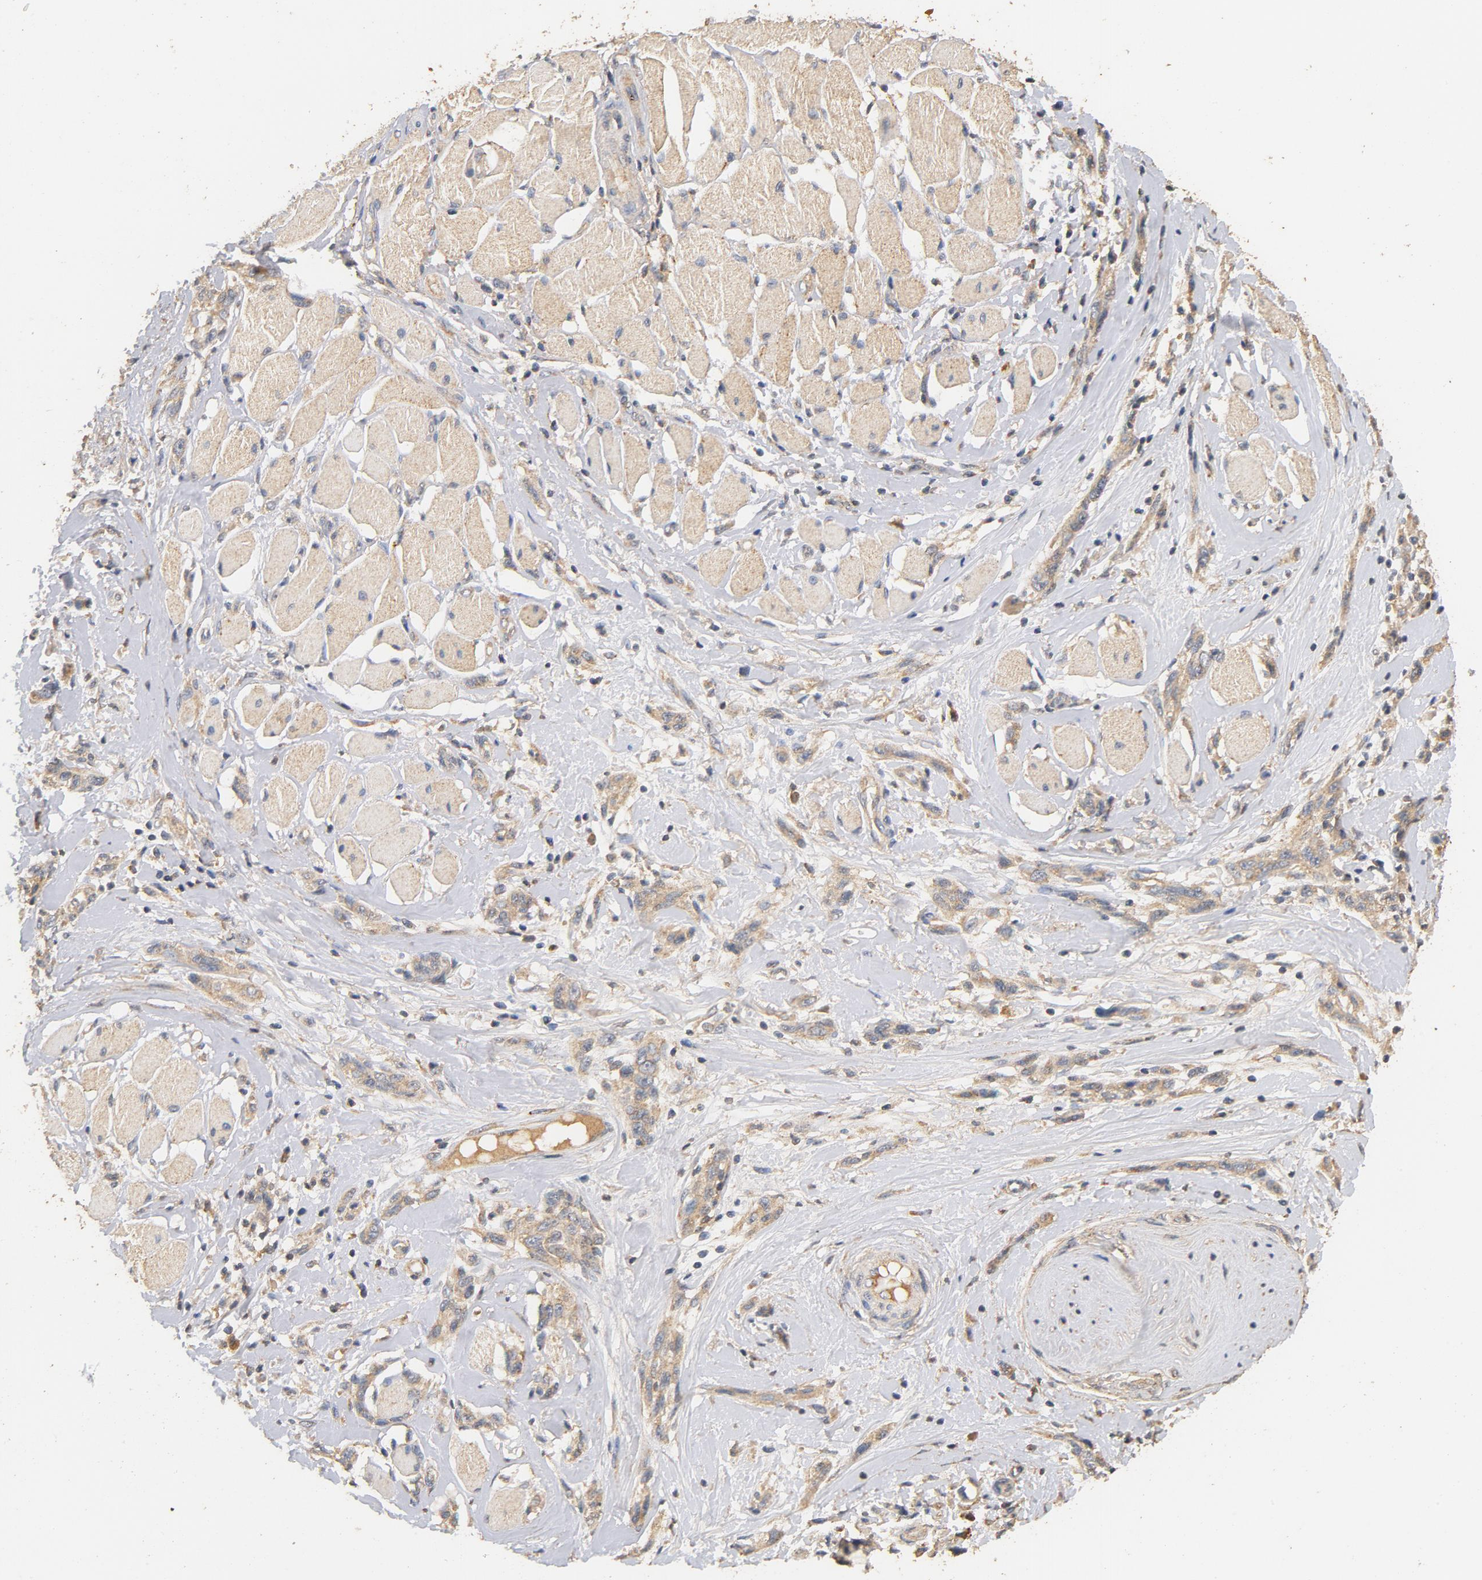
{"staining": {"intensity": "moderate", "quantity": ">75%", "location": "cytoplasmic/membranous"}, "tissue": "melanoma", "cell_type": "Tumor cells", "image_type": "cancer", "snomed": [{"axis": "morphology", "description": "Malignant melanoma, Metastatic site"}, {"axis": "topography", "description": "Lymph node"}], "caption": "Protein staining reveals moderate cytoplasmic/membranous expression in about >75% of tumor cells in malignant melanoma (metastatic site). (IHC, brightfield microscopy, high magnification).", "gene": "DDX6", "patient": {"sex": "male", "age": 59}}